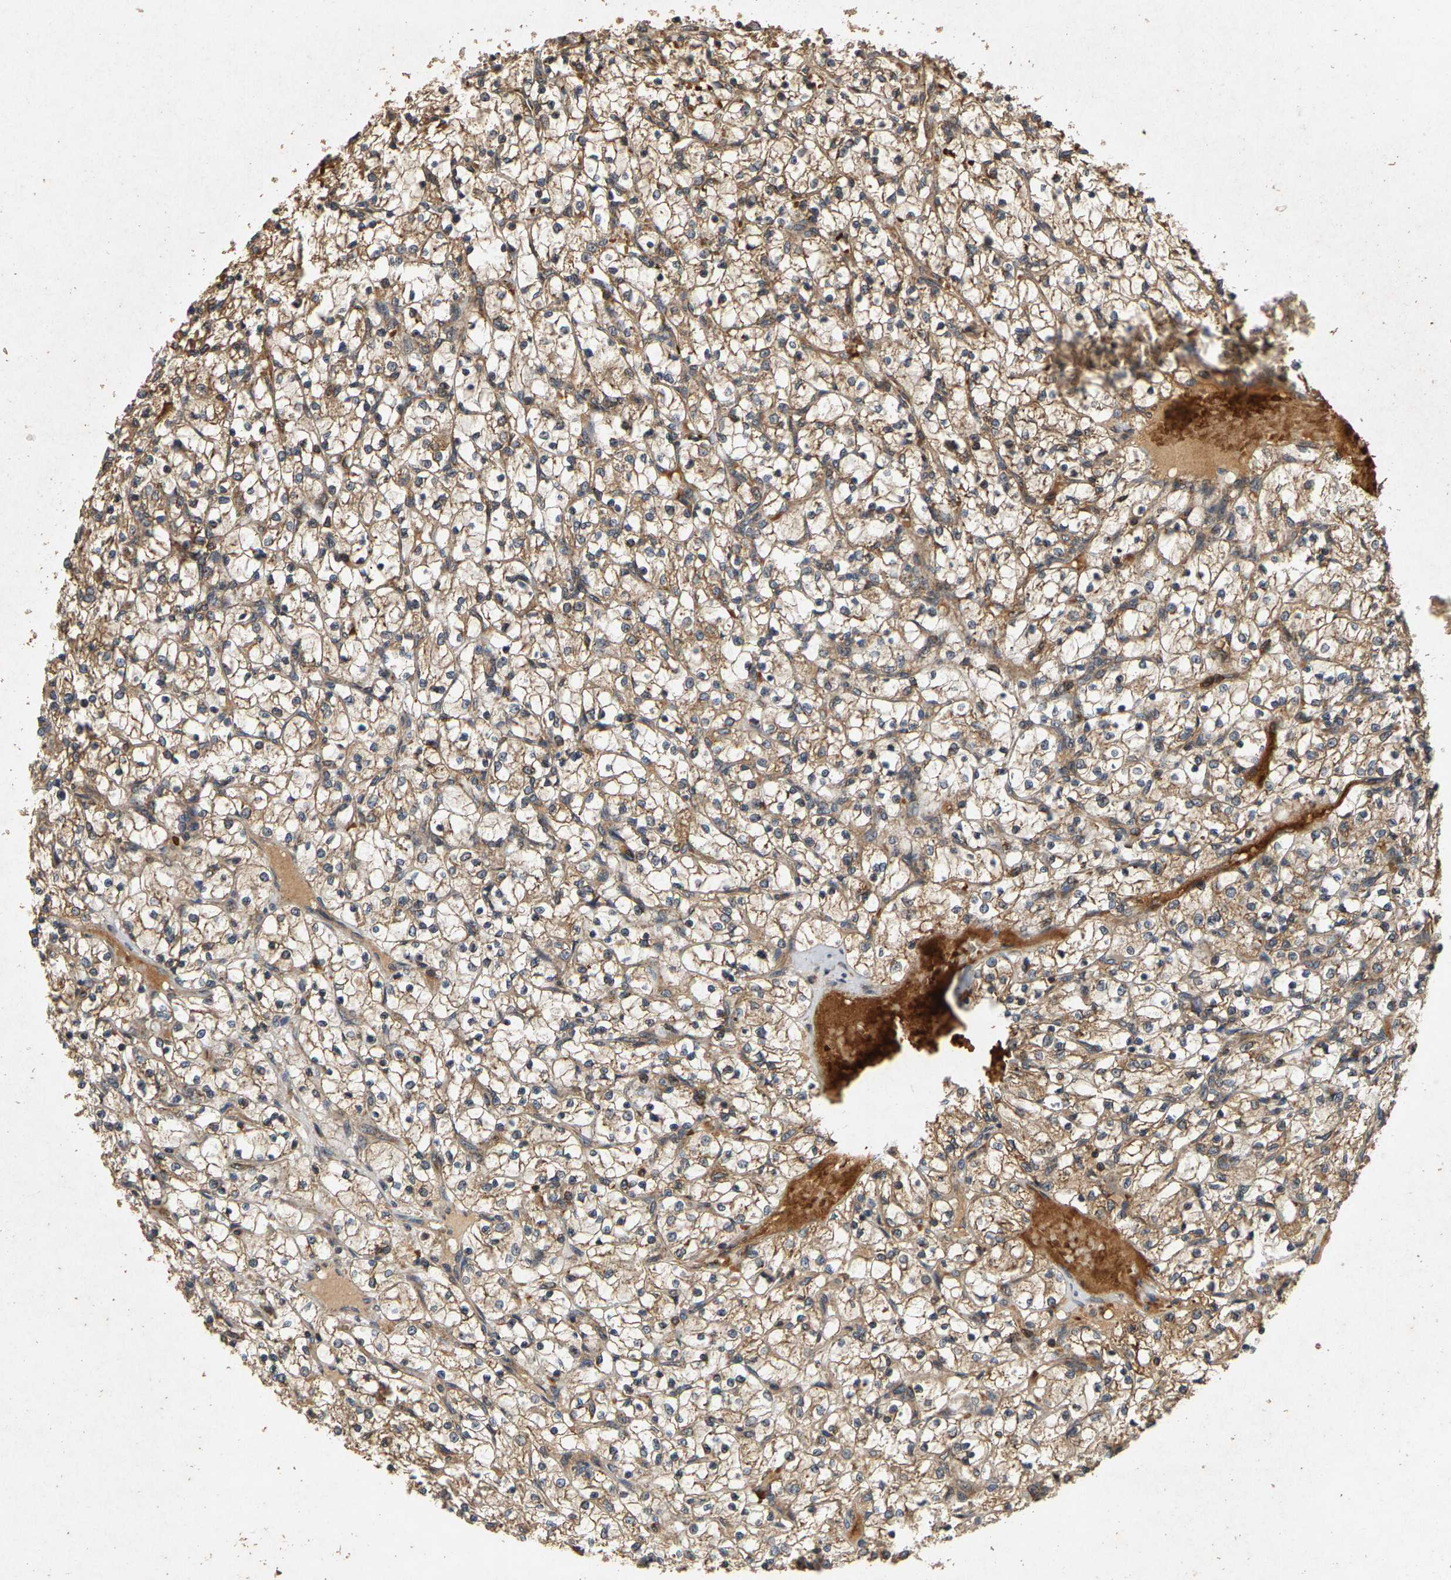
{"staining": {"intensity": "weak", "quantity": ">75%", "location": "cytoplasmic/membranous"}, "tissue": "renal cancer", "cell_type": "Tumor cells", "image_type": "cancer", "snomed": [{"axis": "morphology", "description": "Adenocarcinoma, NOS"}, {"axis": "topography", "description": "Kidney"}], "caption": "Renal adenocarcinoma was stained to show a protein in brown. There is low levels of weak cytoplasmic/membranous positivity in approximately >75% of tumor cells. The staining was performed using DAB to visualize the protein expression in brown, while the nuclei were stained in blue with hematoxylin (Magnification: 20x).", "gene": "CIDEC", "patient": {"sex": "female", "age": 69}}